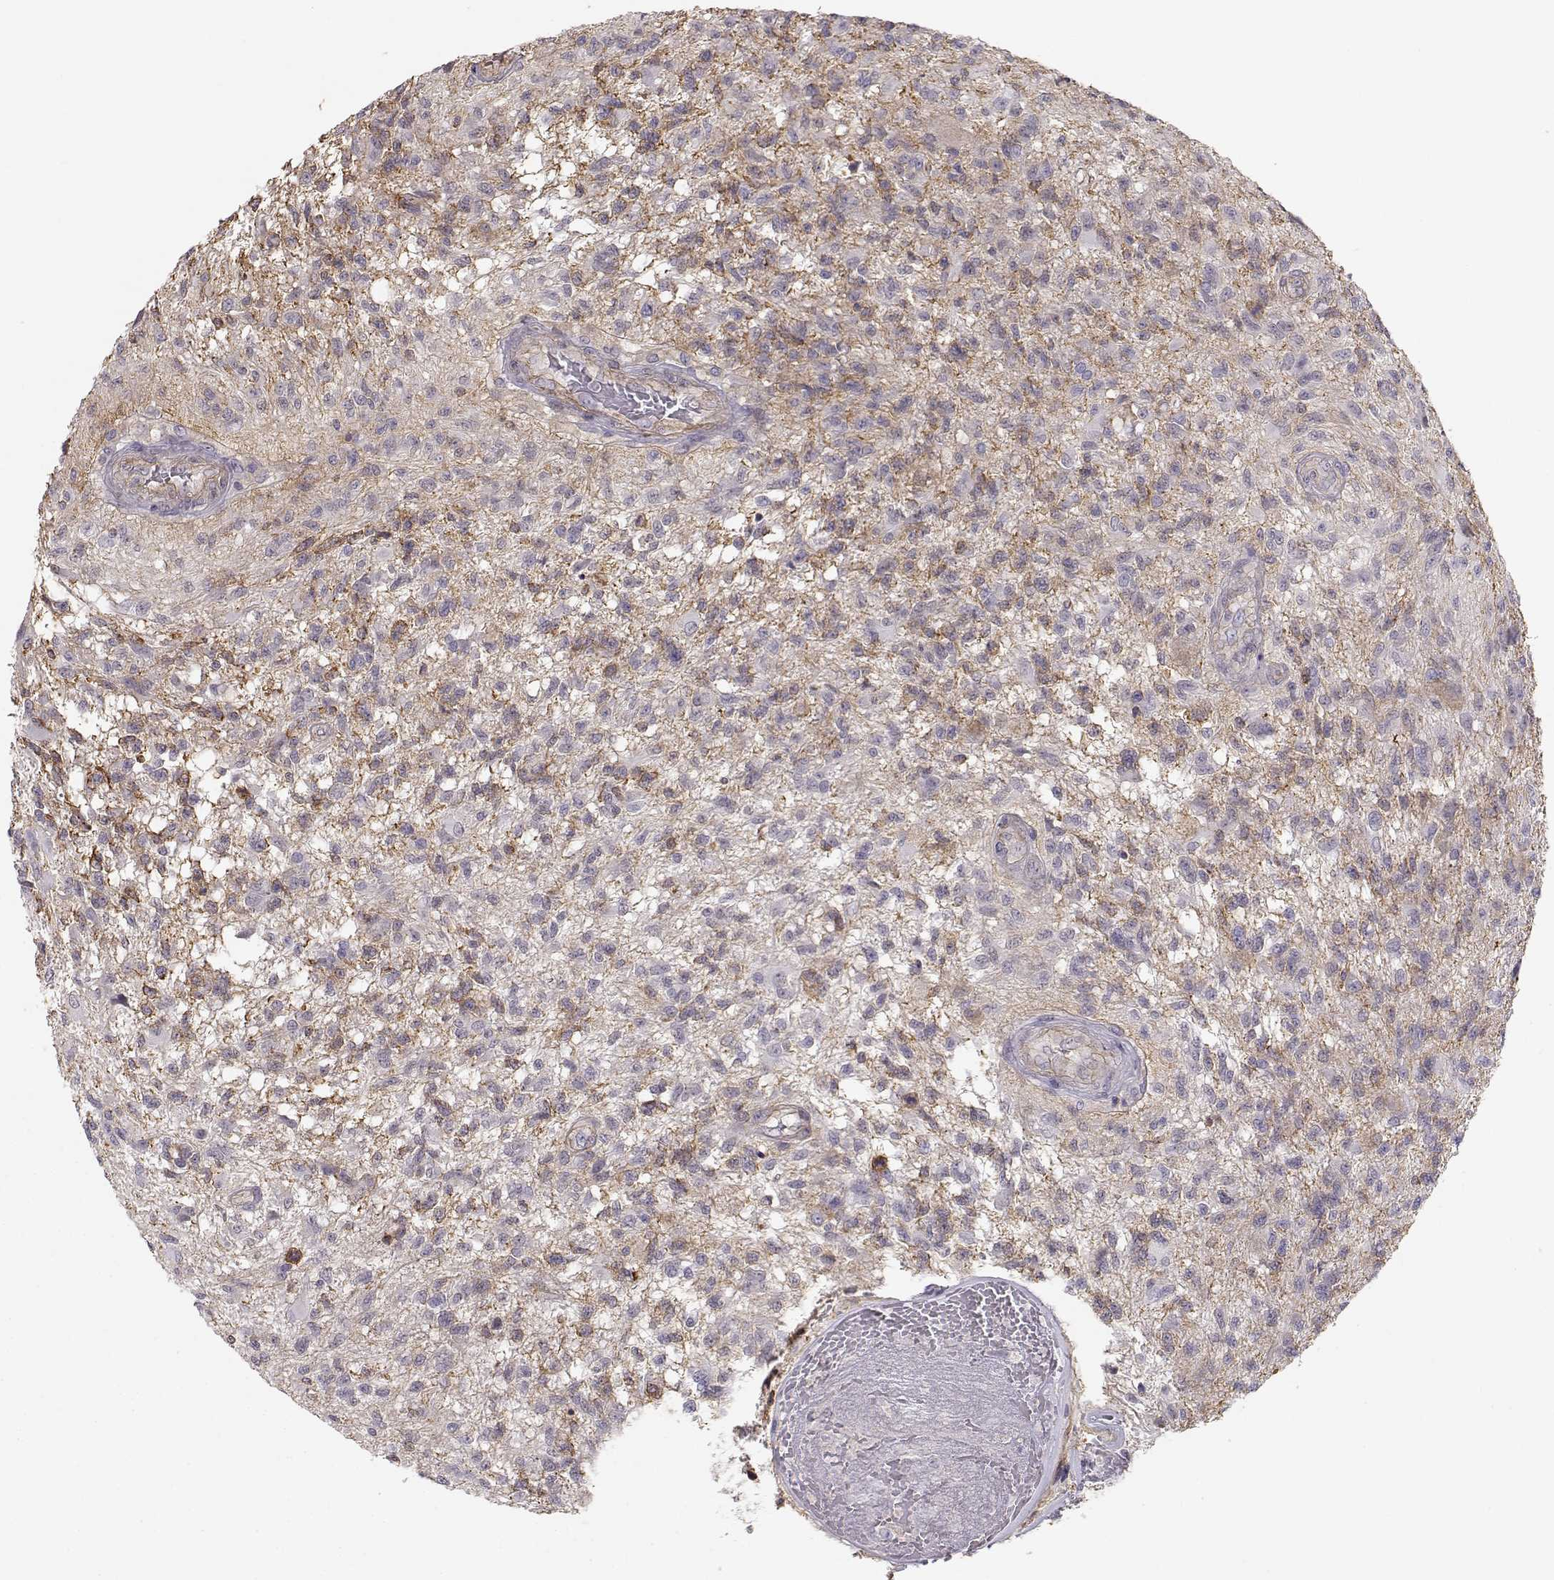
{"staining": {"intensity": "moderate", "quantity": "<25%", "location": "cytoplasmic/membranous"}, "tissue": "glioma", "cell_type": "Tumor cells", "image_type": "cancer", "snomed": [{"axis": "morphology", "description": "Glioma, malignant, High grade"}, {"axis": "topography", "description": "Brain"}], "caption": "Immunohistochemical staining of glioma demonstrates moderate cytoplasmic/membranous protein positivity in approximately <25% of tumor cells.", "gene": "DAPL1", "patient": {"sex": "male", "age": 56}}